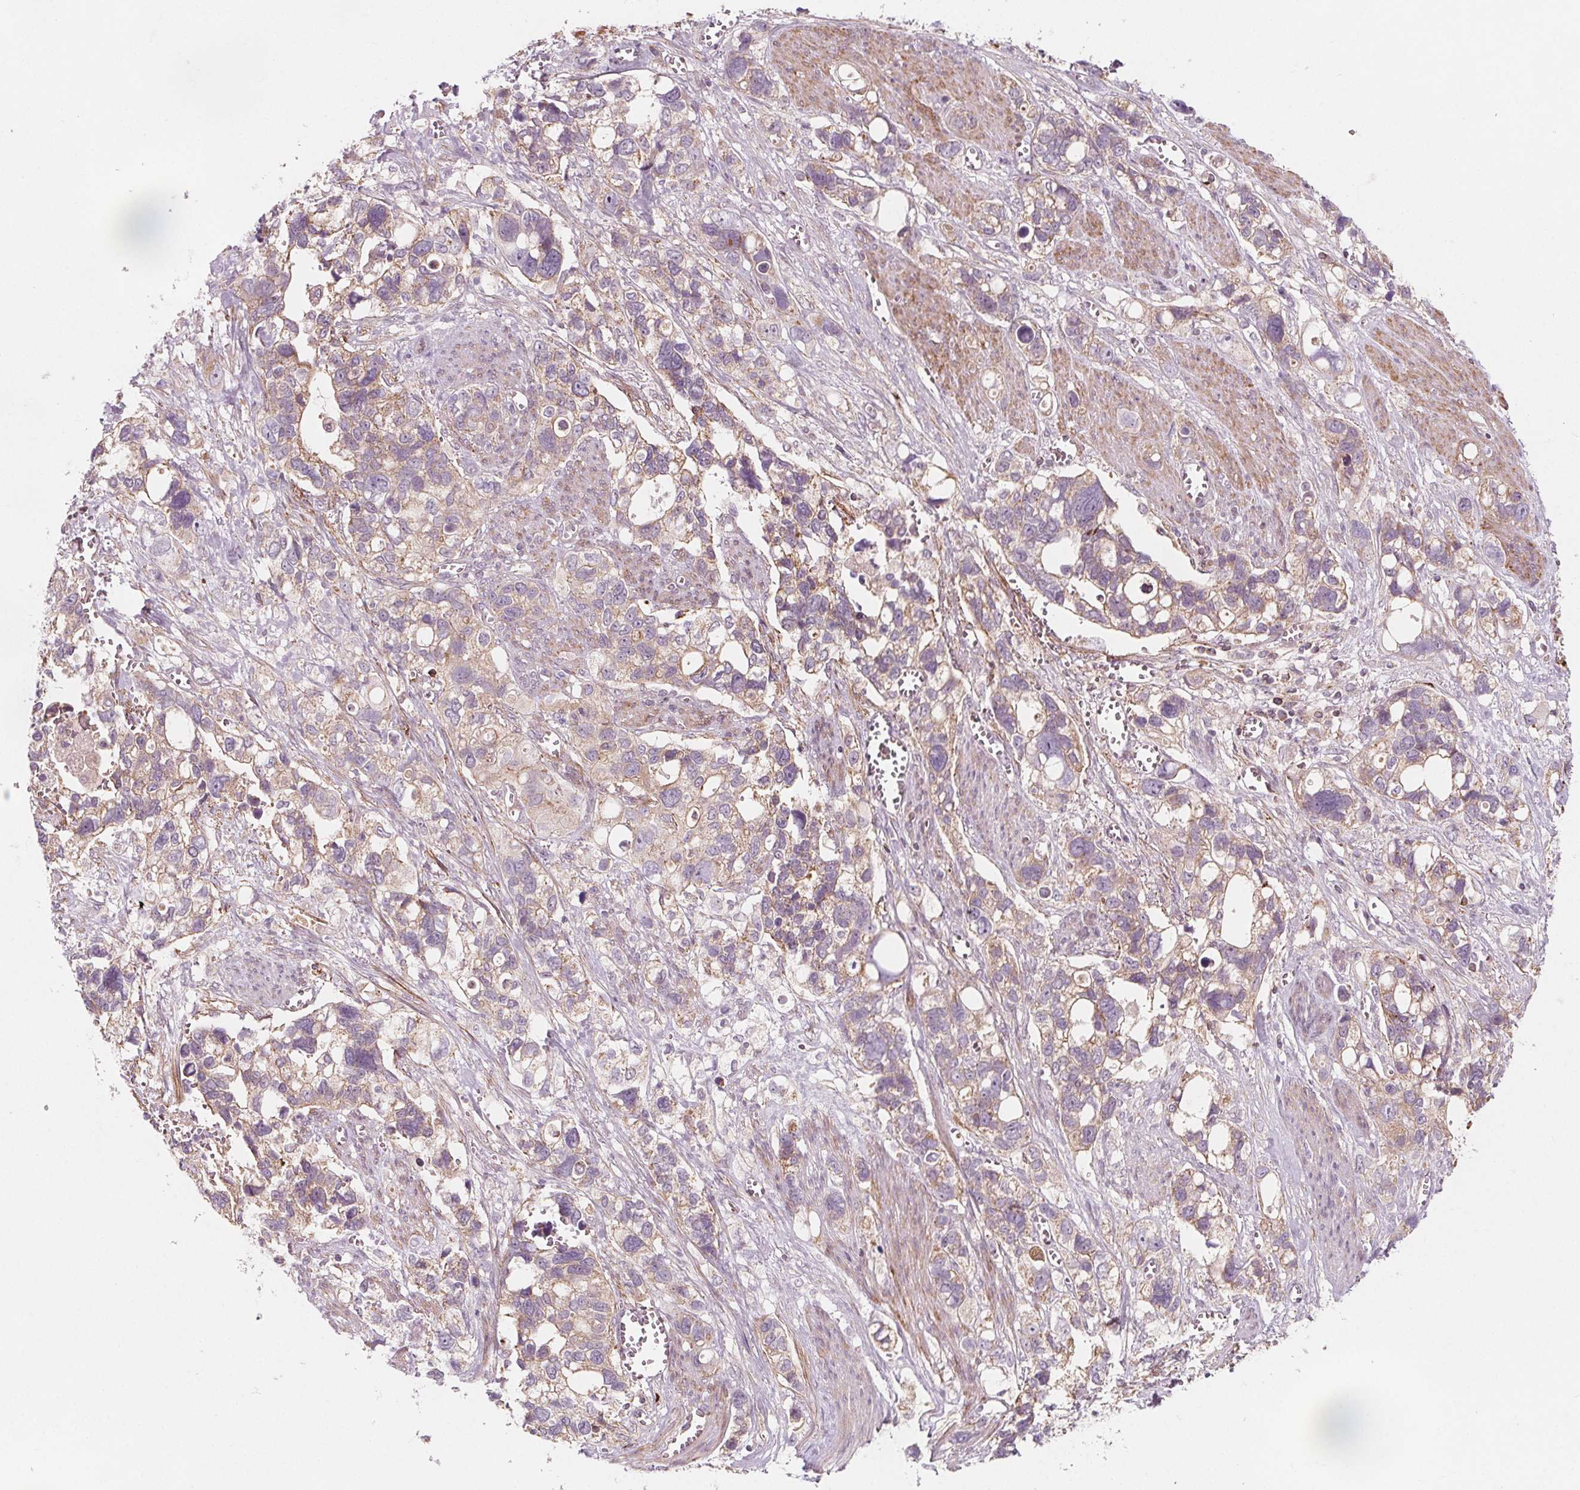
{"staining": {"intensity": "weak", "quantity": ">75%", "location": "cytoplasmic/membranous"}, "tissue": "stomach cancer", "cell_type": "Tumor cells", "image_type": "cancer", "snomed": [{"axis": "morphology", "description": "Adenocarcinoma, NOS"}, {"axis": "topography", "description": "Stomach, upper"}], "caption": "This is a histology image of immunohistochemistry (IHC) staining of stomach cancer (adenocarcinoma), which shows weak expression in the cytoplasmic/membranous of tumor cells.", "gene": "ADAM33", "patient": {"sex": "female", "age": 81}}